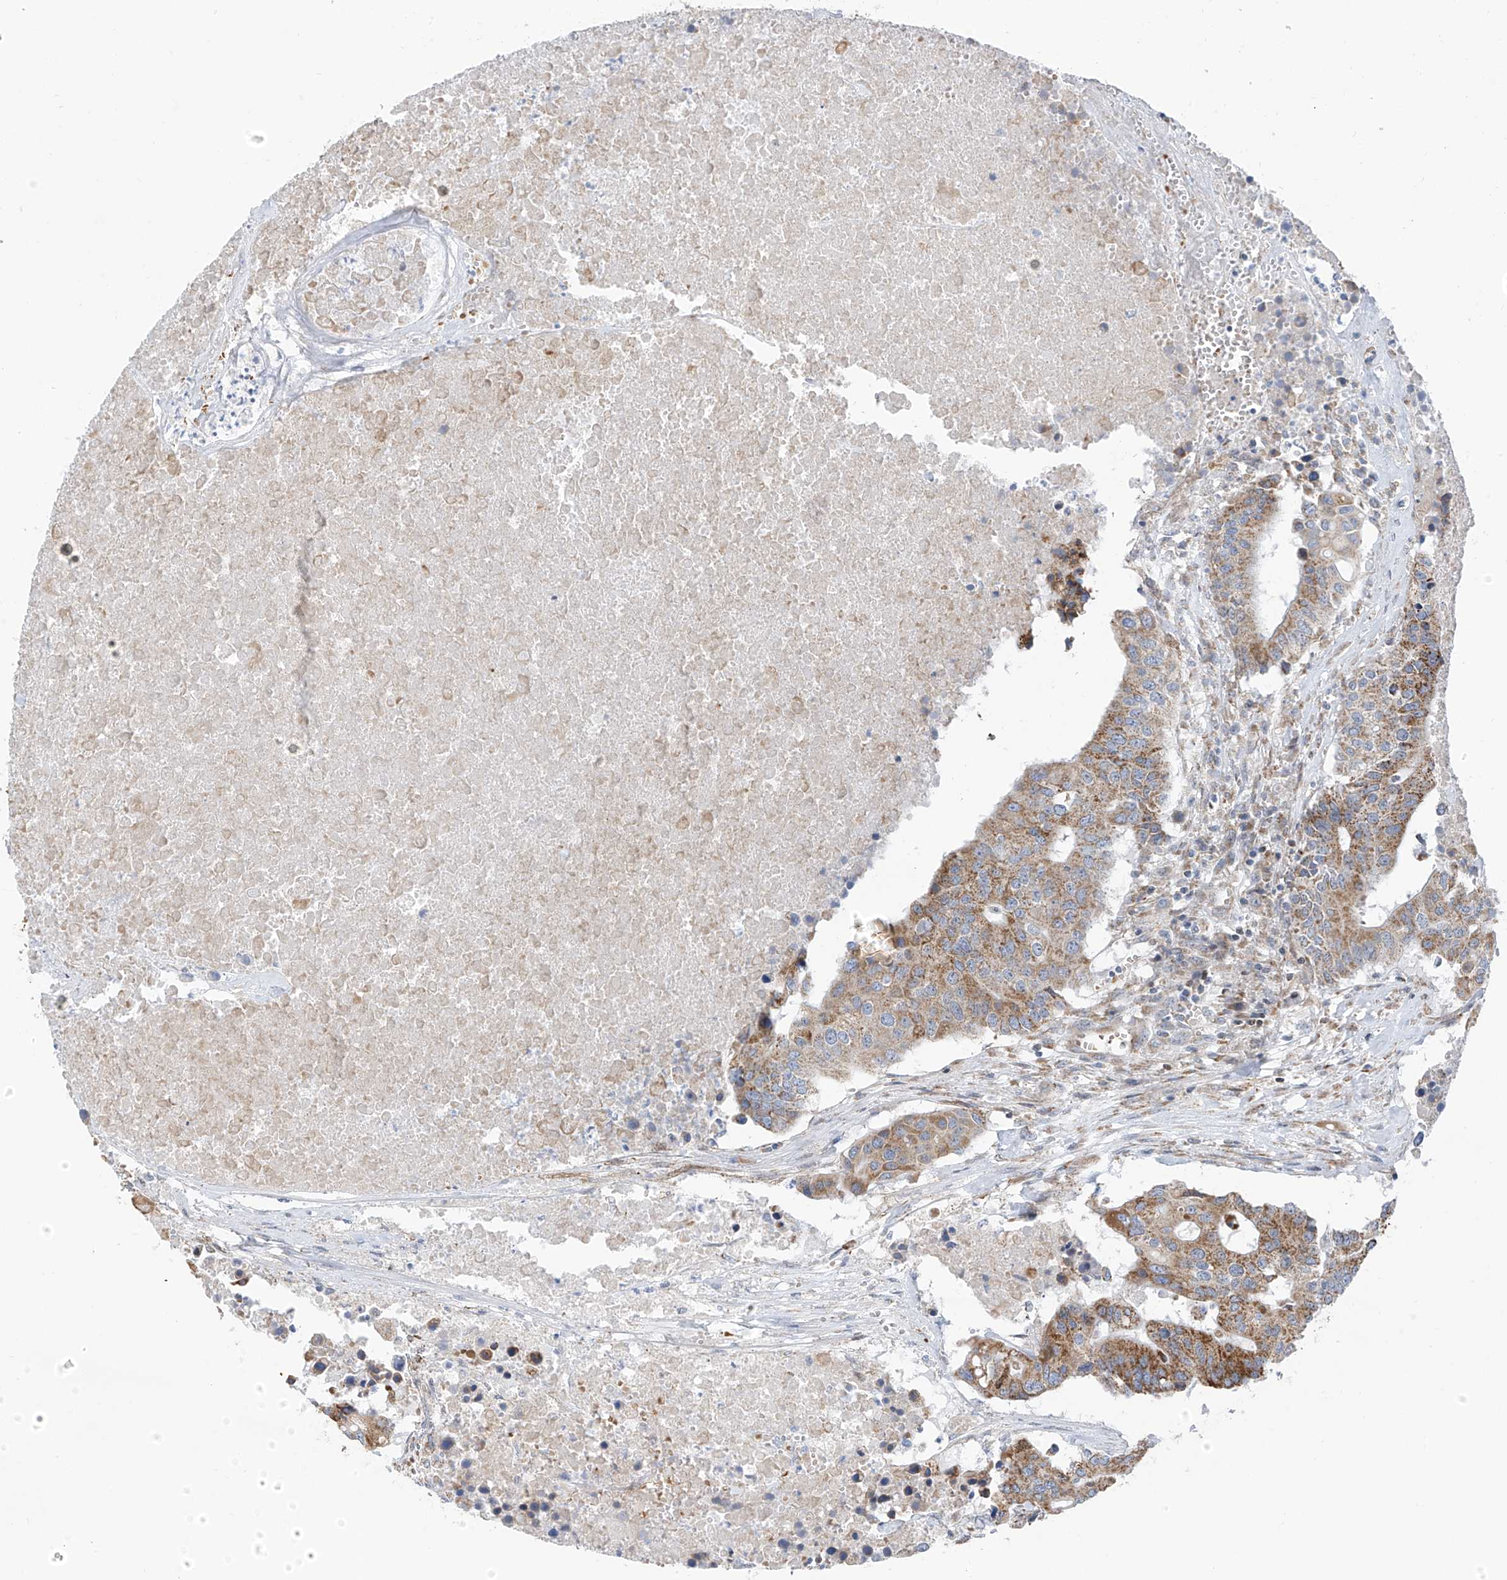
{"staining": {"intensity": "moderate", "quantity": ">75%", "location": "cytoplasmic/membranous"}, "tissue": "colorectal cancer", "cell_type": "Tumor cells", "image_type": "cancer", "snomed": [{"axis": "morphology", "description": "Adenocarcinoma, NOS"}, {"axis": "topography", "description": "Colon"}], "caption": "Immunohistochemistry histopathology image of neoplastic tissue: colorectal cancer (adenocarcinoma) stained using IHC reveals medium levels of moderate protein expression localized specifically in the cytoplasmic/membranous of tumor cells, appearing as a cytoplasmic/membranous brown color.", "gene": "EOMES", "patient": {"sex": "male", "age": 77}}